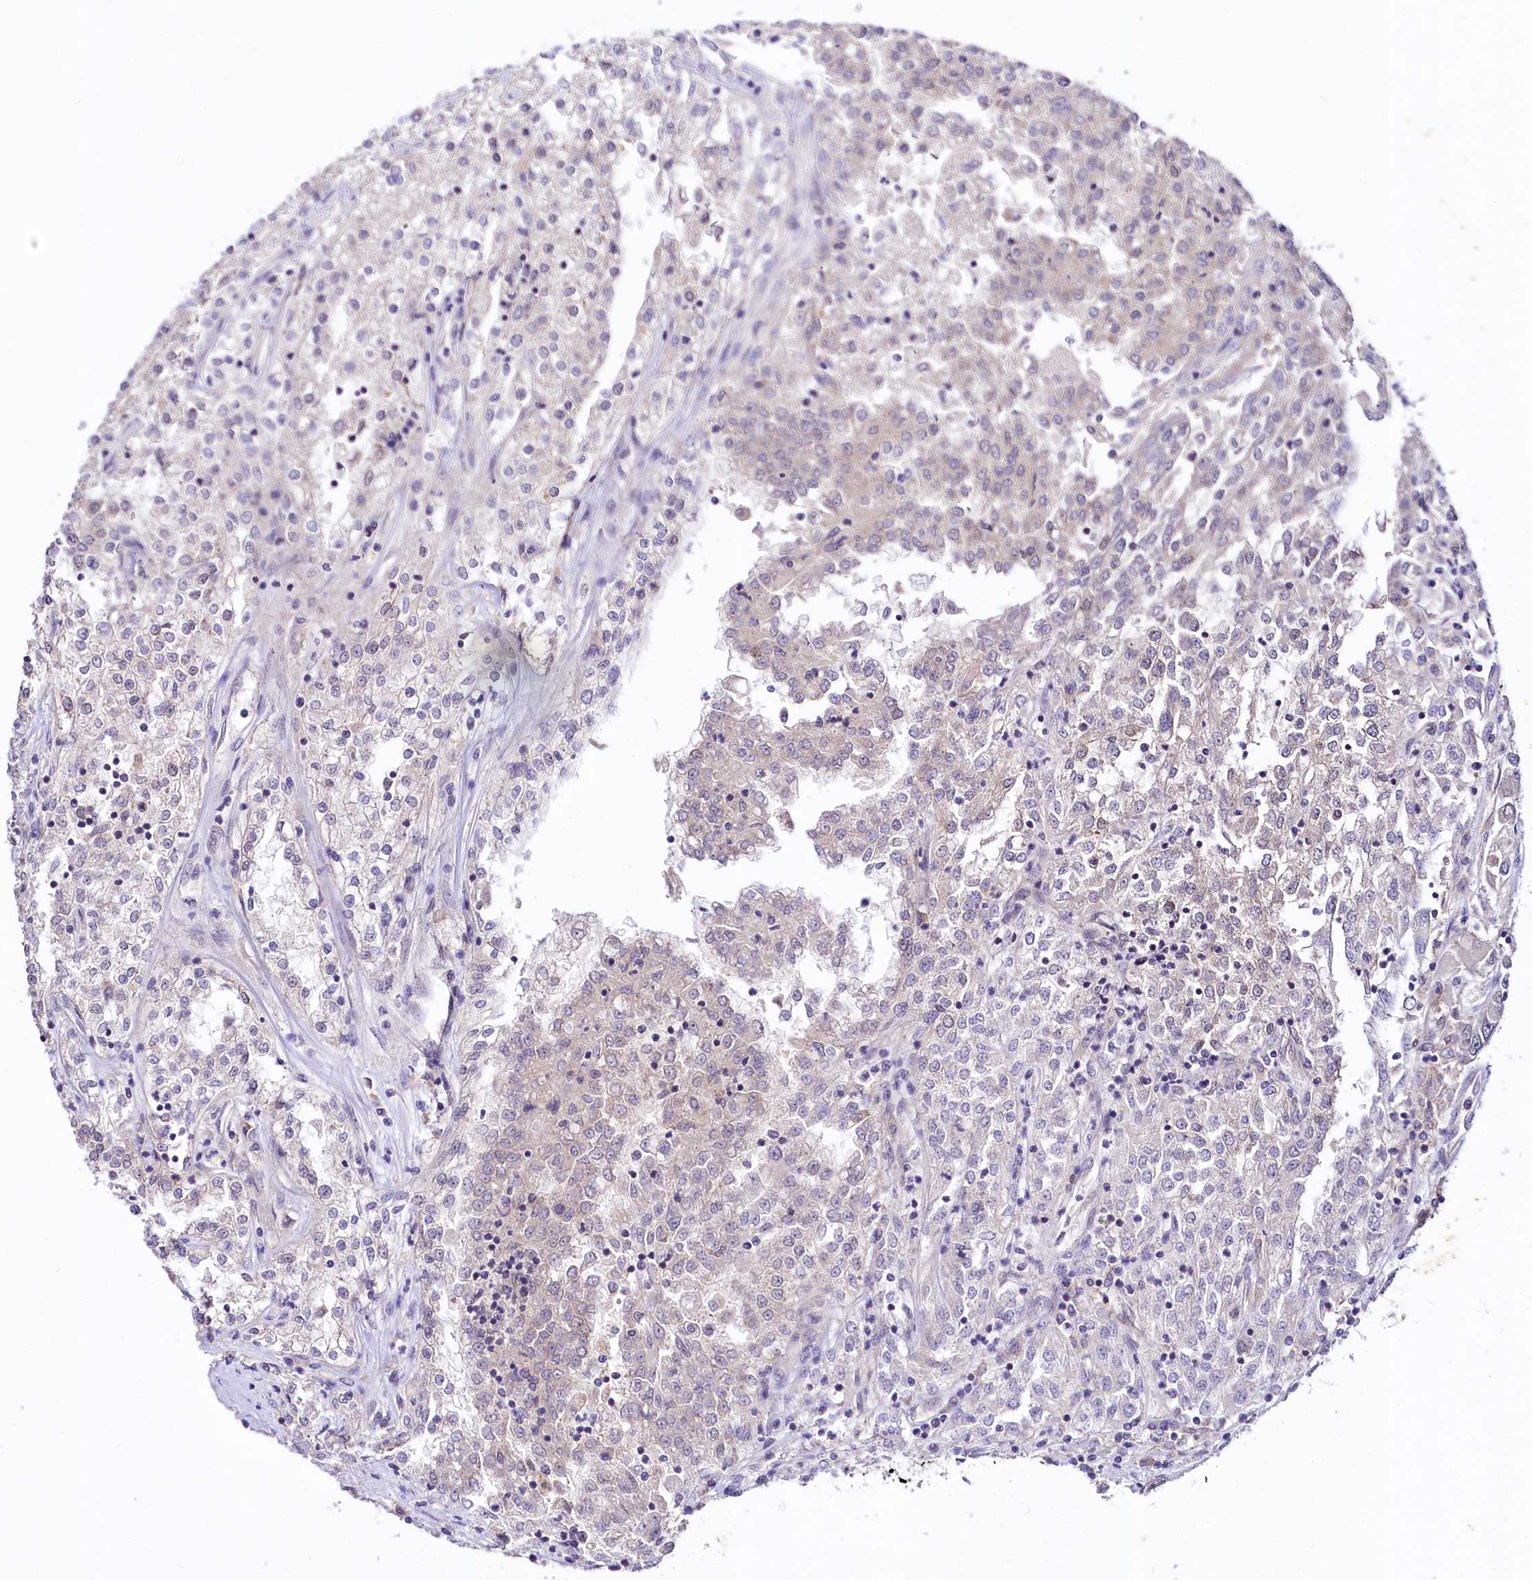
{"staining": {"intensity": "negative", "quantity": "none", "location": "none"}, "tissue": "renal cancer", "cell_type": "Tumor cells", "image_type": "cancer", "snomed": [{"axis": "morphology", "description": "Adenocarcinoma, NOS"}, {"axis": "topography", "description": "Kidney"}], "caption": "This is an immunohistochemistry (IHC) image of renal cancer. There is no expression in tumor cells.", "gene": "UBE3A", "patient": {"sex": "female", "age": 52}}